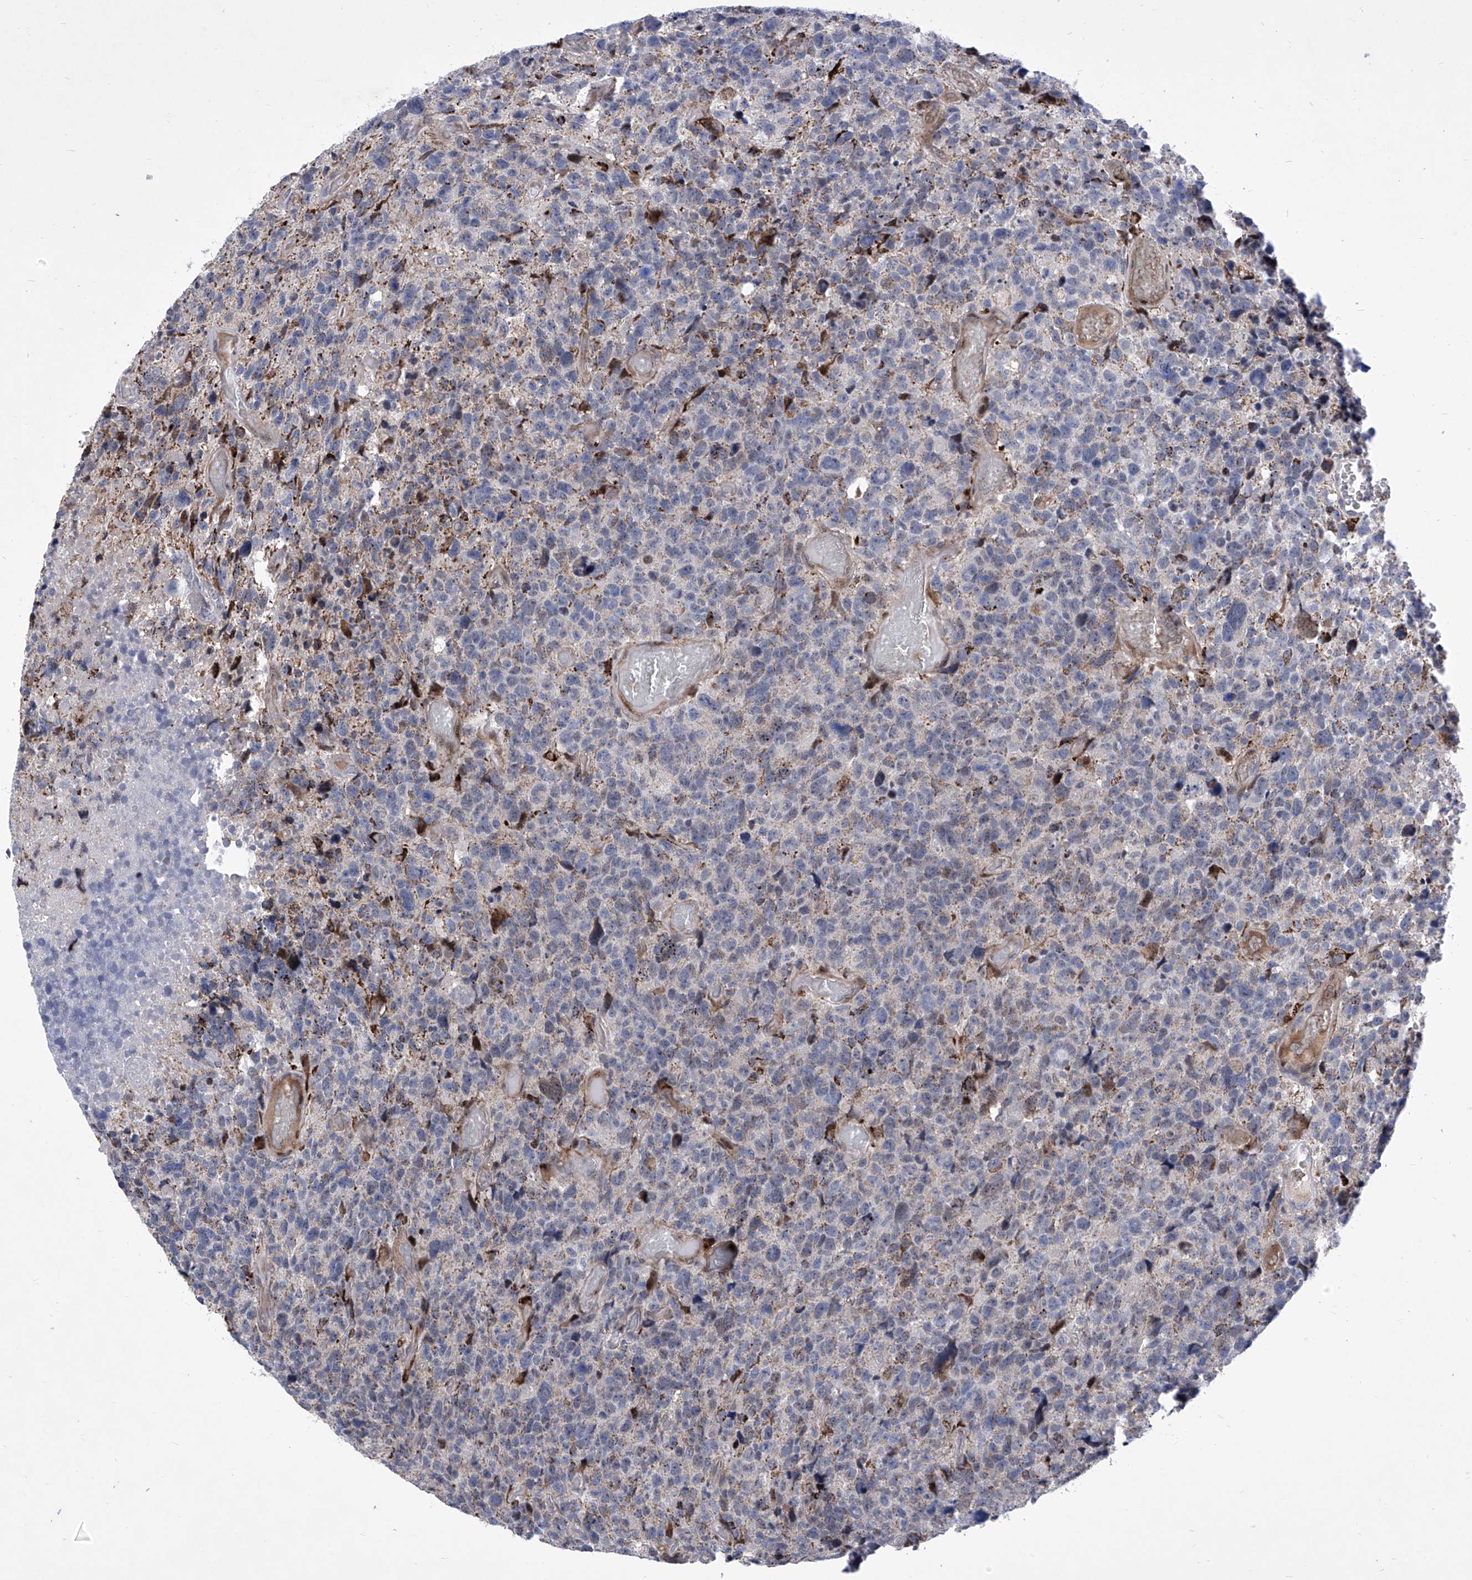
{"staining": {"intensity": "negative", "quantity": "none", "location": "none"}, "tissue": "glioma", "cell_type": "Tumor cells", "image_type": "cancer", "snomed": [{"axis": "morphology", "description": "Glioma, malignant, High grade"}, {"axis": "topography", "description": "Brain"}], "caption": "Tumor cells show no significant protein expression in high-grade glioma (malignant).", "gene": "NUFIP1", "patient": {"sex": "male", "age": 69}}